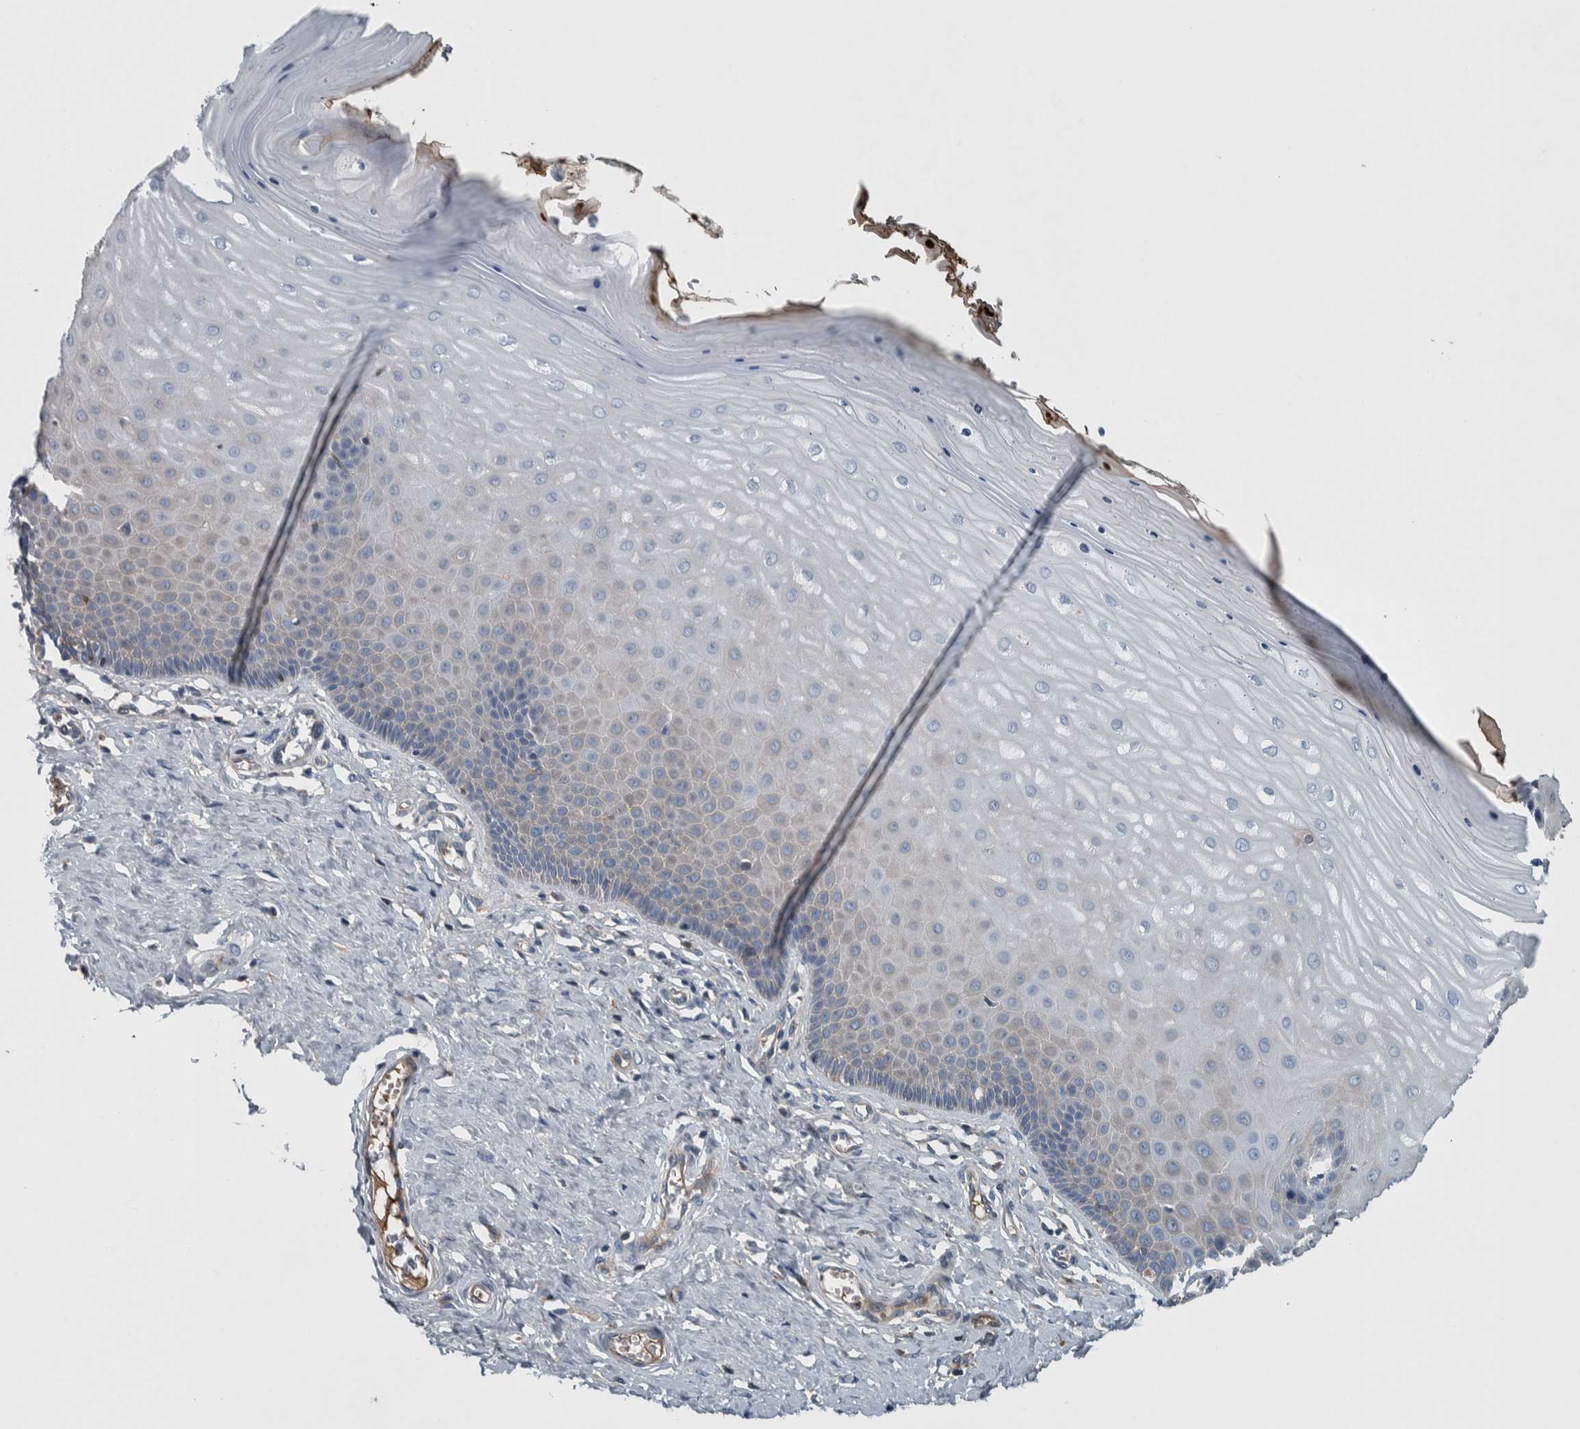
{"staining": {"intensity": "negative", "quantity": "none", "location": "none"}, "tissue": "cervix", "cell_type": "Glandular cells", "image_type": "normal", "snomed": [{"axis": "morphology", "description": "Normal tissue, NOS"}, {"axis": "topography", "description": "Cervix"}], "caption": "Protein analysis of unremarkable cervix shows no significant staining in glandular cells.", "gene": "SERPINC1", "patient": {"sex": "female", "age": 55}}